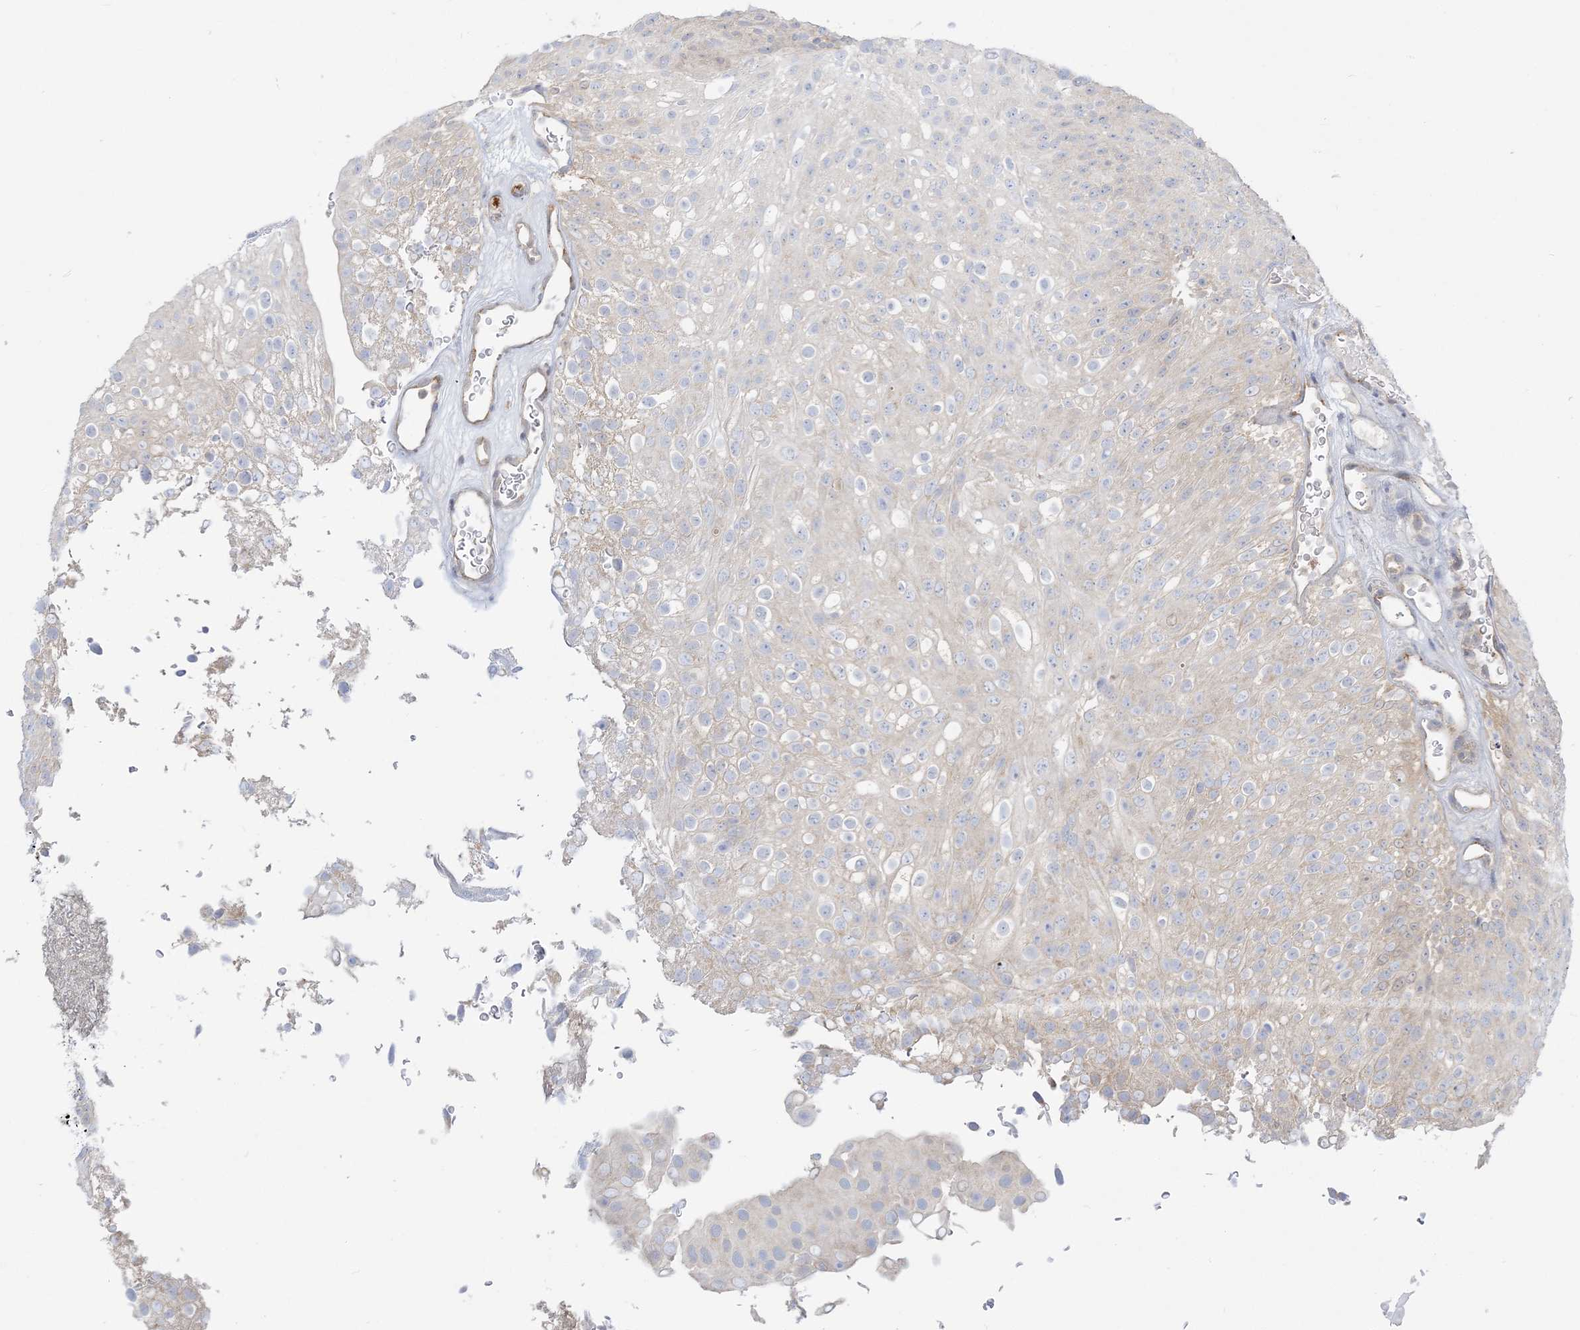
{"staining": {"intensity": "negative", "quantity": "none", "location": "none"}, "tissue": "urothelial cancer", "cell_type": "Tumor cells", "image_type": "cancer", "snomed": [{"axis": "morphology", "description": "Urothelial carcinoma, Low grade"}, {"axis": "topography", "description": "Urinary bladder"}], "caption": "Tumor cells are negative for protein expression in human urothelial cancer. (Stains: DAB IHC with hematoxylin counter stain, Microscopy: brightfield microscopy at high magnification).", "gene": "INPP1", "patient": {"sex": "male", "age": 78}}